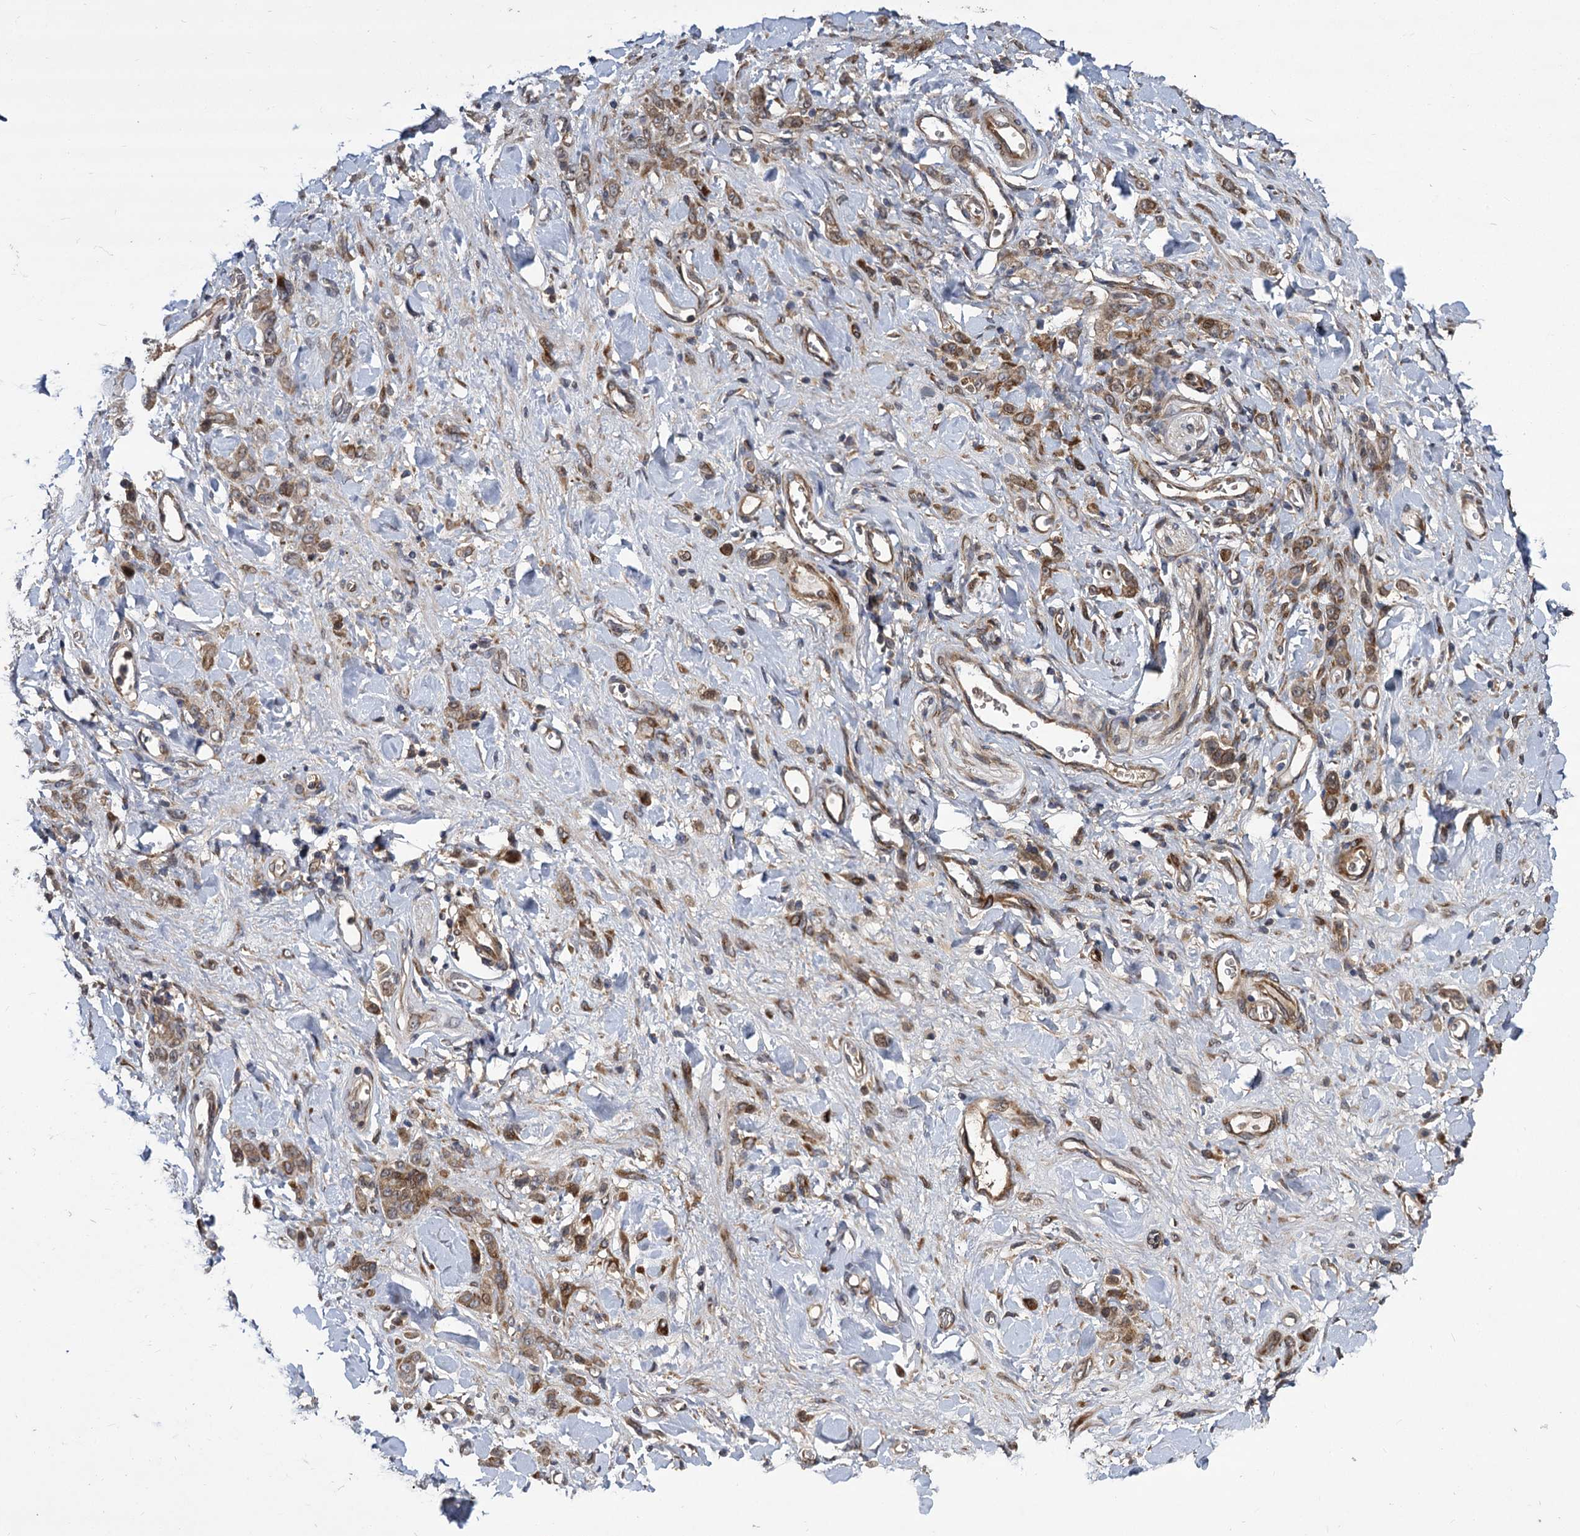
{"staining": {"intensity": "moderate", "quantity": ">75%", "location": "cytoplasmic/membranous"}, "tissue": "stomach cancer", "cell_type": "Tumor cells", "image_type": "cancer", "snomed": [{"axis": "morphology", "description": "Normal tissue, NOS"}, {"axis": "morphology", "description": "Adenocarcinoma, NOS"}, {"axis": "topography", "description": "Stomach"}], "caption": "Human stomach cancer (adenocarcinoma) stained for a protein (brown) shows moderate cytoplasmic/membranous positive expression in about >75% of tumor cells.", "gene": "INPPL1", "patient": {"sex": "male", "age": 82}}